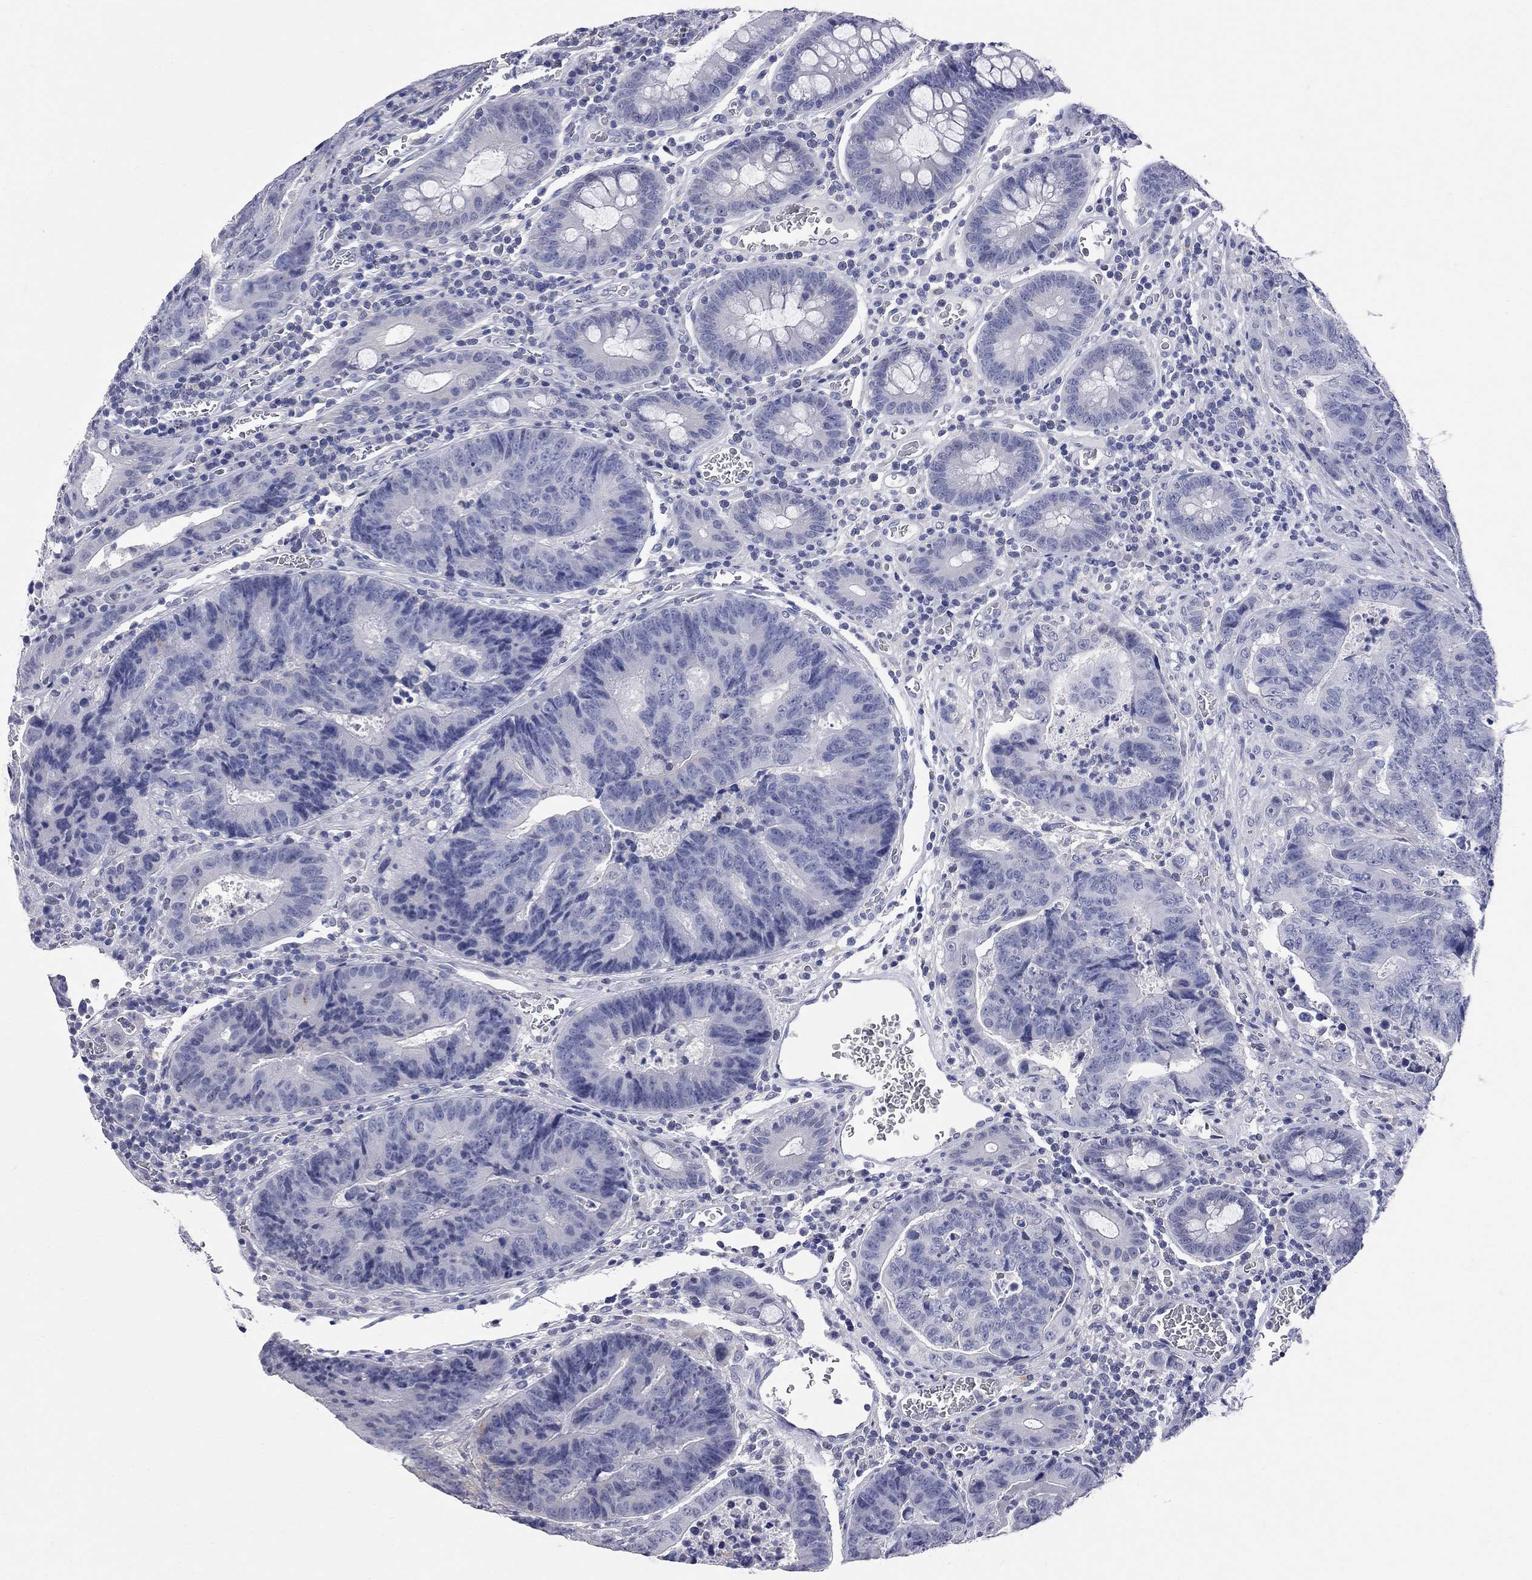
{"staining": {"intensity": "negative", "quantity": "none", "location": "none"}, "tissue": "colorectal cancer", "cell_type": "Tumor cells", "image_type": "cancer", "snomed": [{"axis": "morphology", "description": "Adenocarcinoma, NOS"}, {"axis": "topography", "description": "Colon"}], "caption": "Immunohistochemical staining of human adenocarcinoma (colorectal) shows no significant staining in tumor cells.", "gene": "FAM221B", "patient": {"sex": "female", "age": 48}}